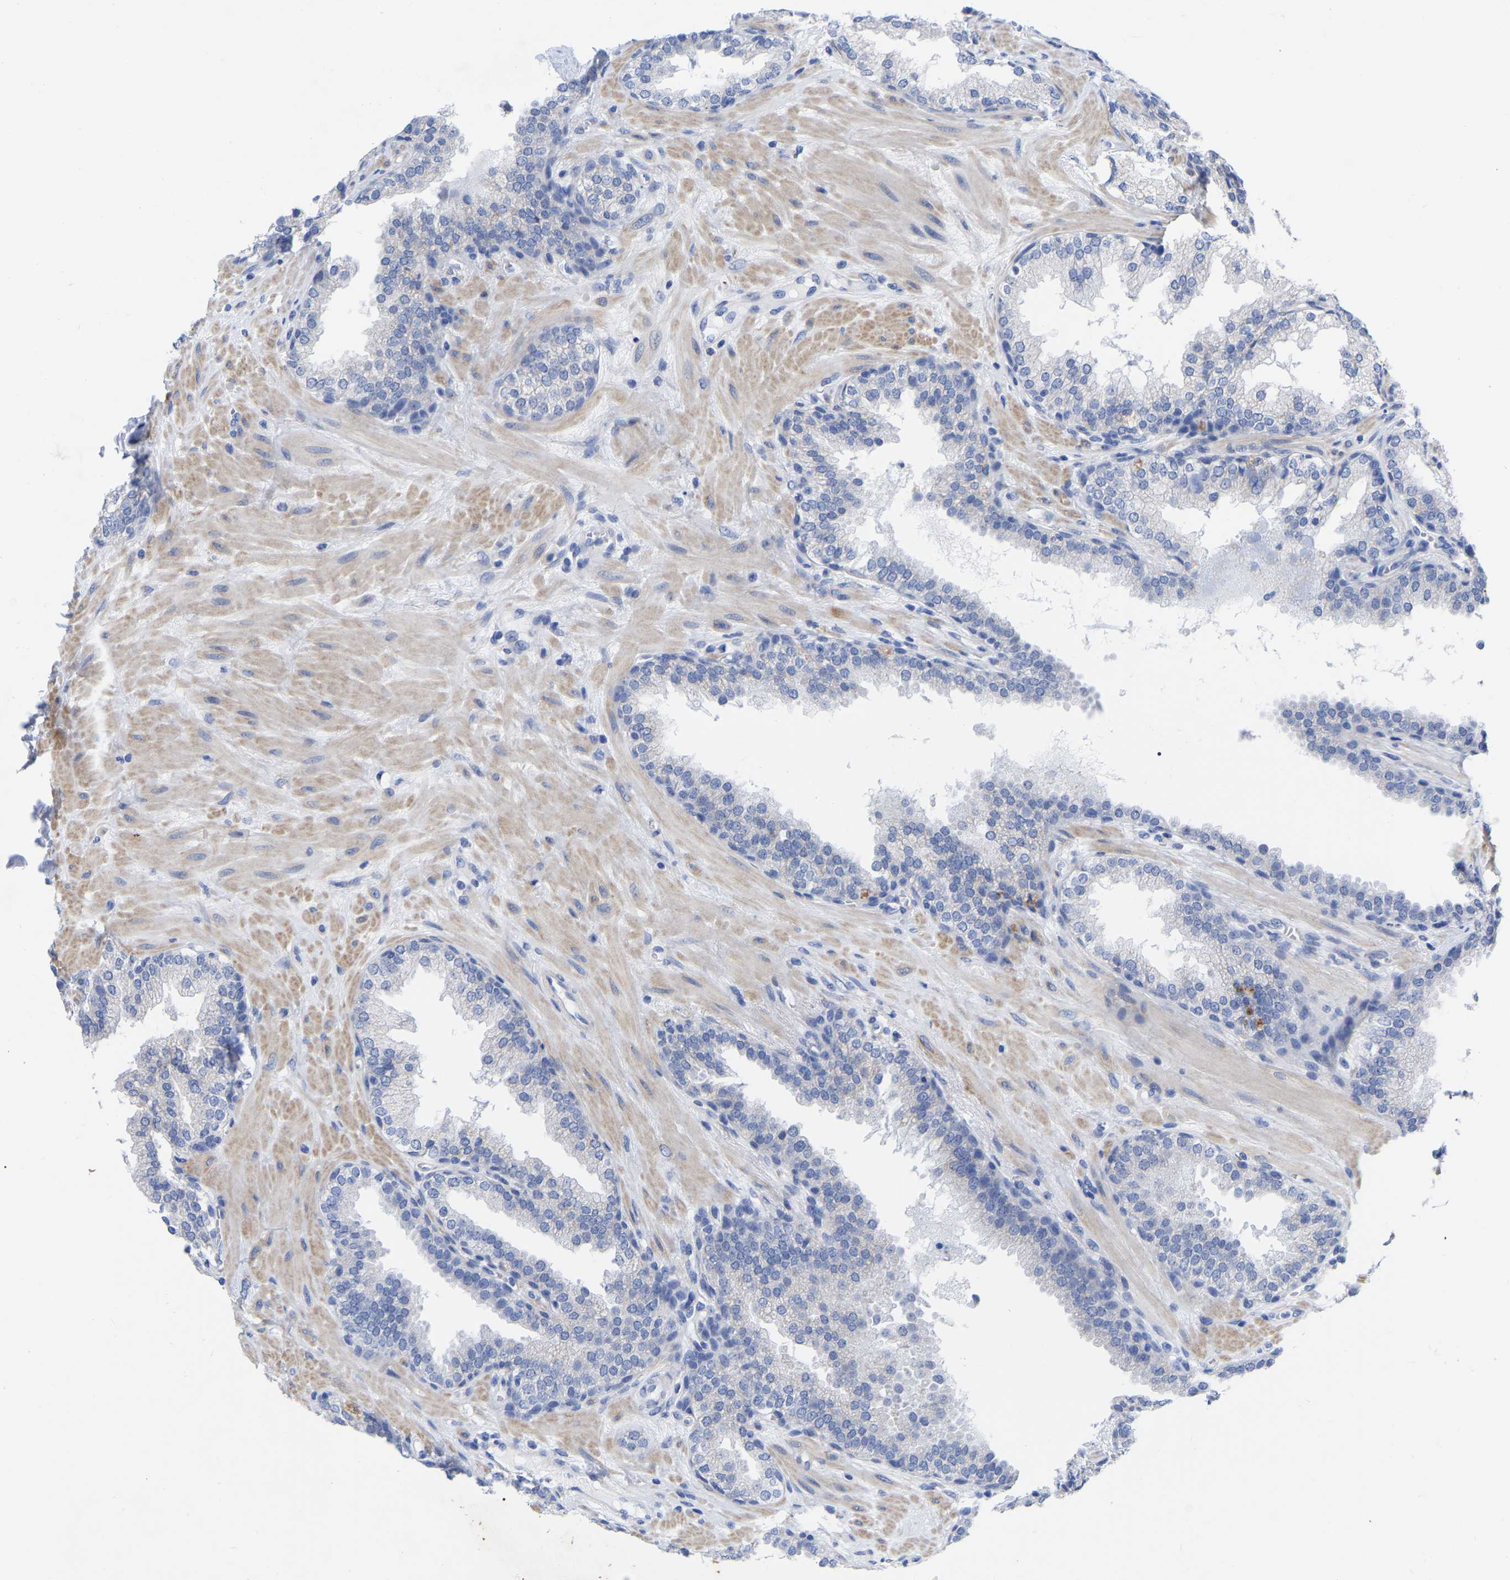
{"staining": {"intensity": "negative", "quantity": "none", "location": "none"}, "tissue": "prostate", "cell_type": "Glandular cells", "image_type": "normal", "snomed": [{"axis": "morphology", "description": "Normal tissue, NOS"}, {"axis": "topography", "description": "Prostate"}], "caption": "DAB immunohistochemical staining of unremarkable prostate exhibits no significant staining in glandular cells. The staining is performed using DAB (3,3'-diaminobenzidine) brown chromogen with nuclei counter-stained in using hematoxylin.", "gene": "GDF3", "patient": {"sex": "male", "age": 51}}